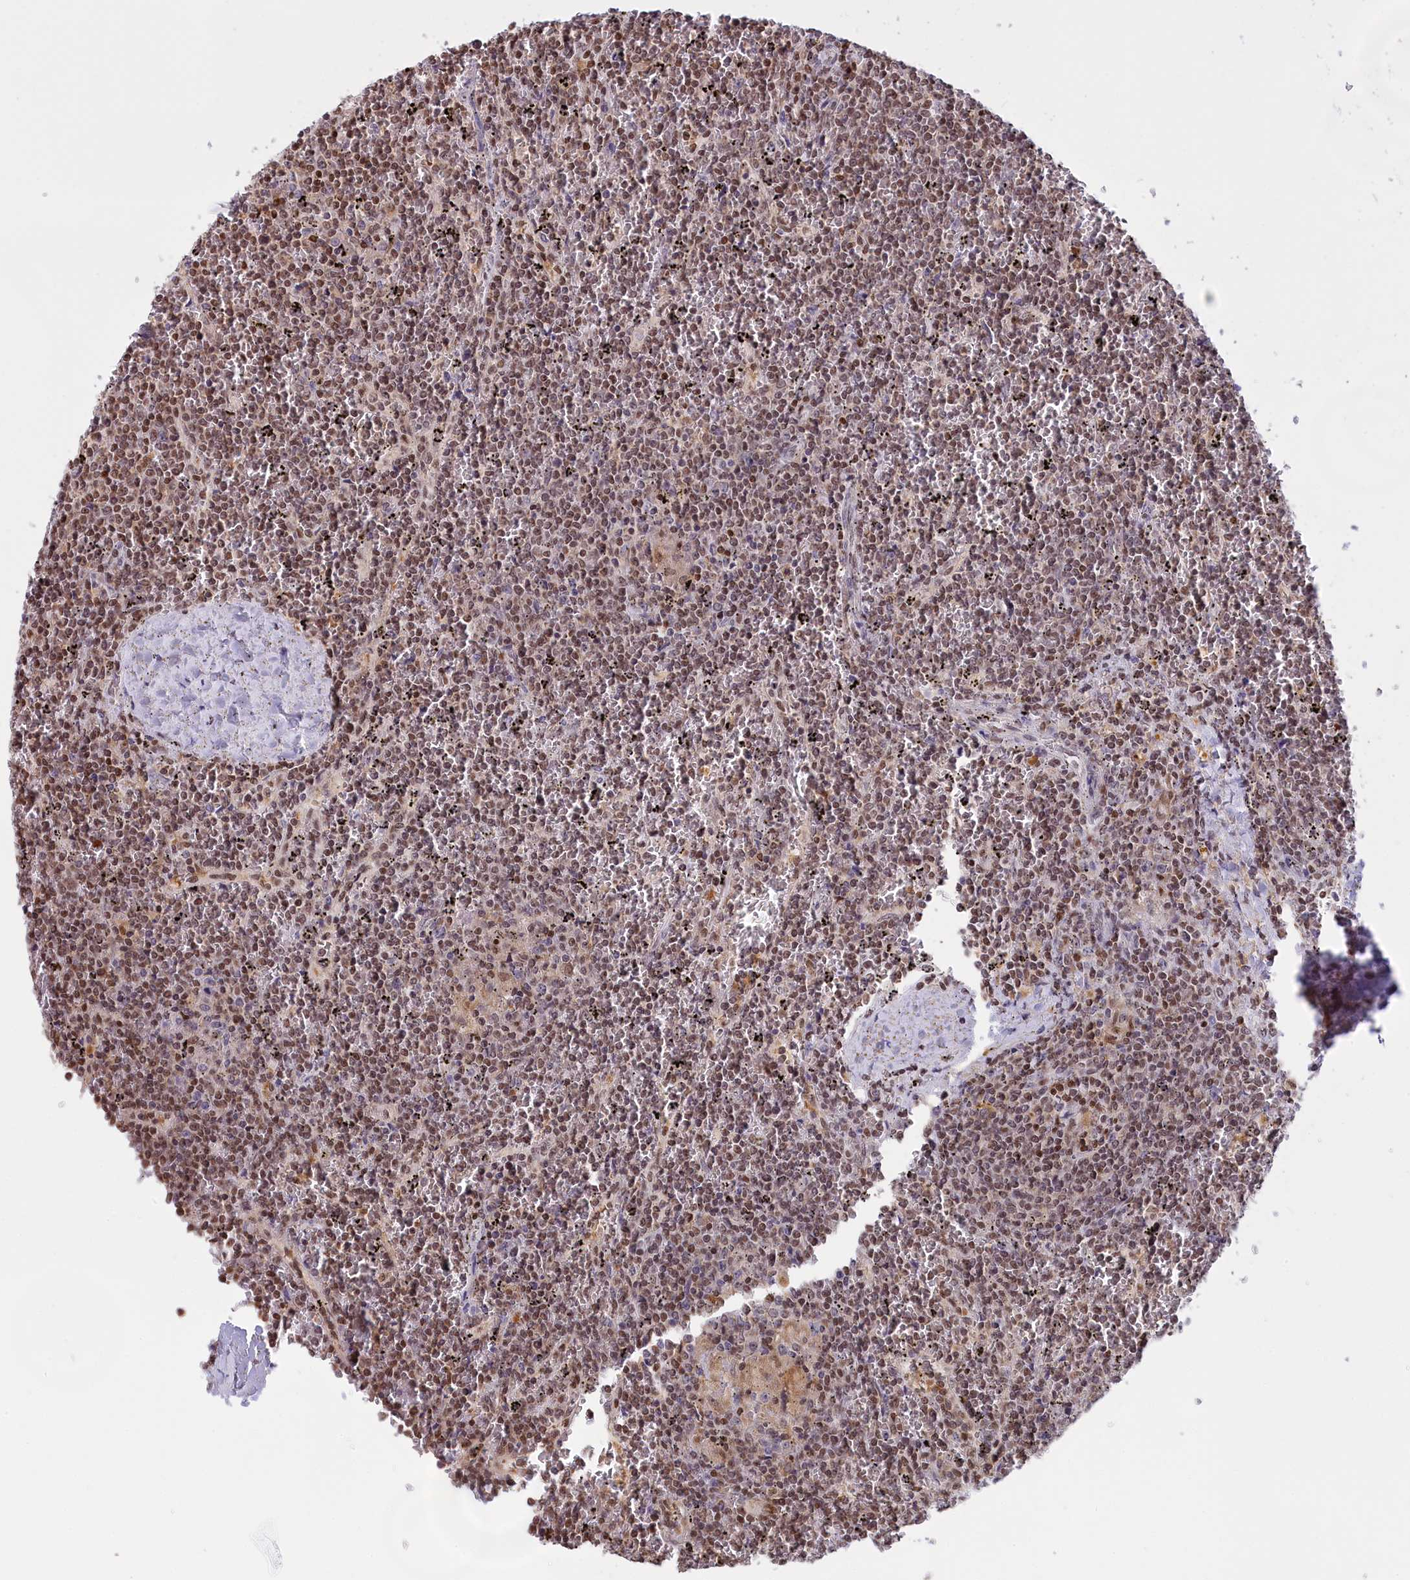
{"staining": {"intensity": "moderate", "quantity": ">75%", "location": "nuclear"}, "tissue": "lymphoma", "cell_type": "Tumor cells", "image_type": "cancer", "snomed": [{"axis": "morphology", "description": "Malignant lymphoma, non-Hodgkin's type, Low grade"}, {"axis": "topography", "description": "Spleen"}], "caption": "A medium amount of moderate nuclear positivity is seen in about >75% of tumor cells in lymphoma tissue. (DAB IHC, brown staining for protein, blue staining for nuclei).", "gene": "IZUMO2", "patient": {"sex": "female", "age": 19}}